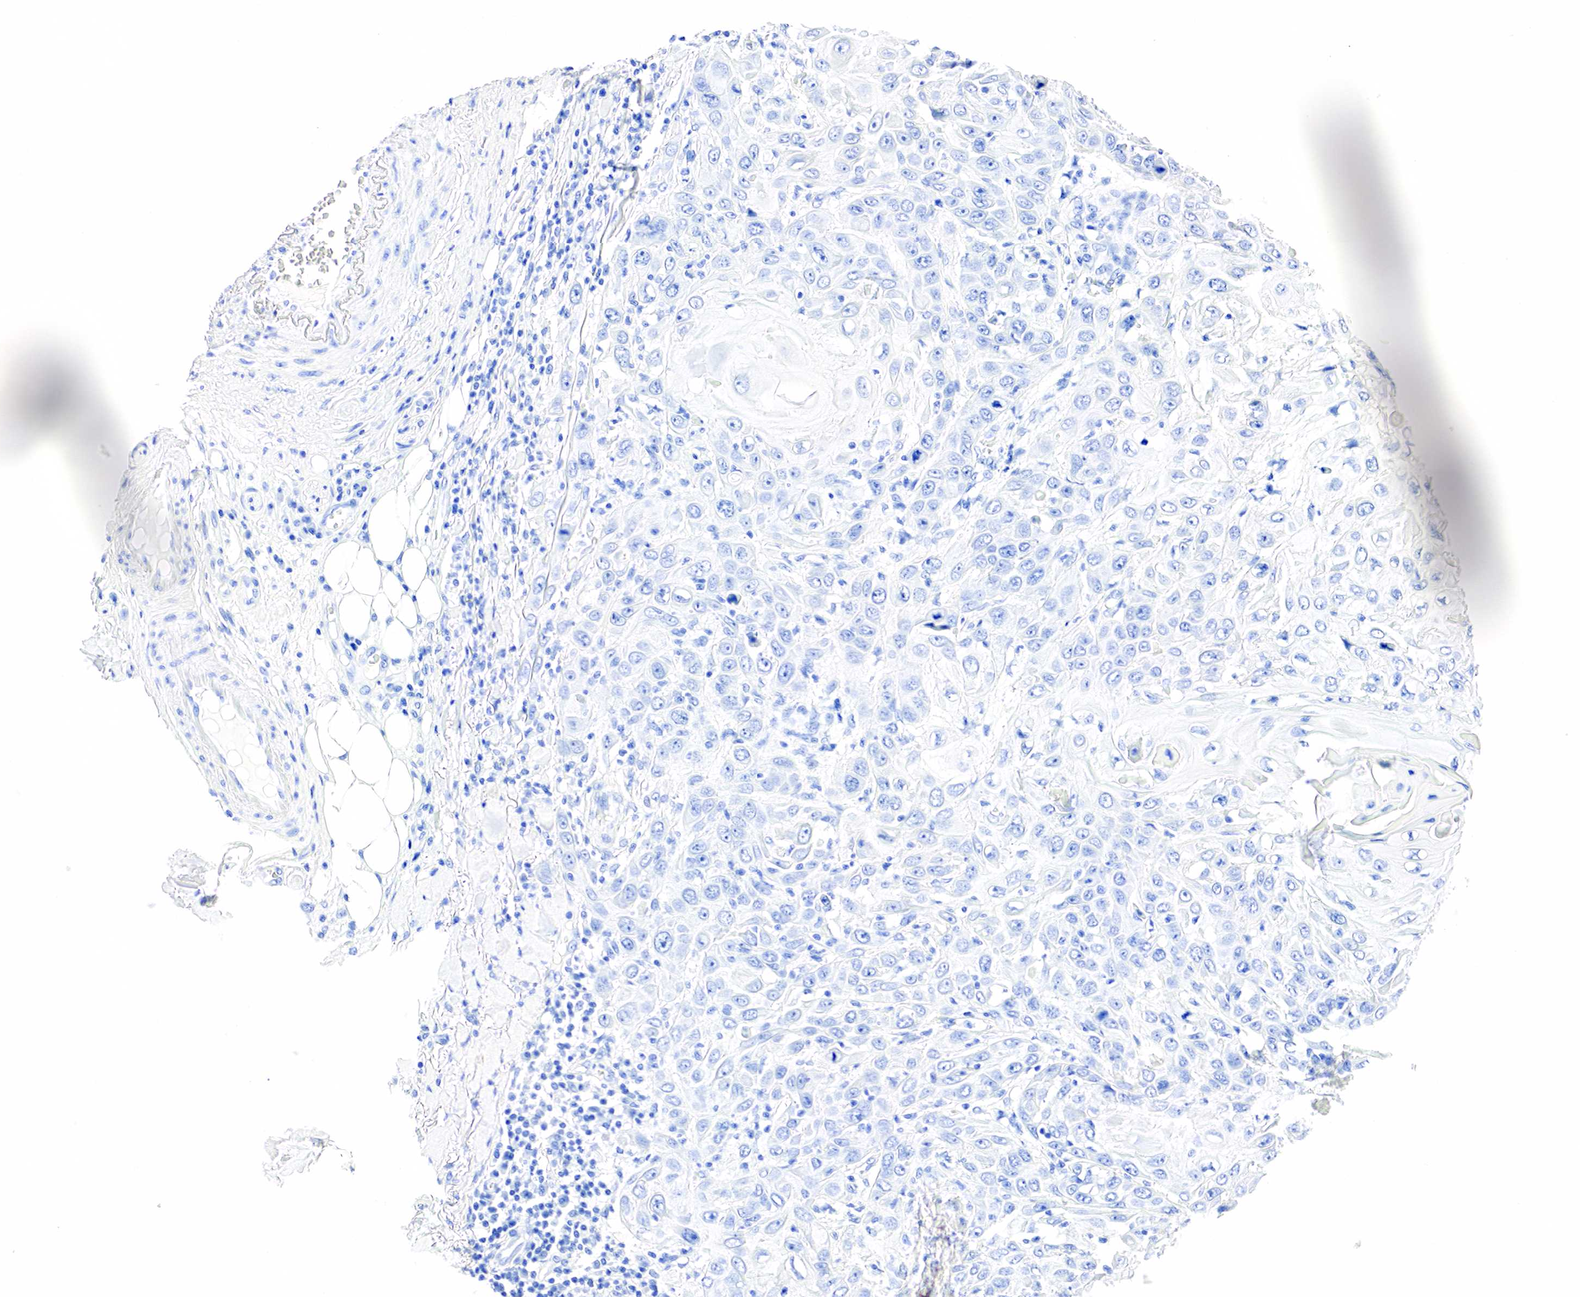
{"staining": {"intensity": "negative", "quantity": "none", "location": "none"}, "tissue": "skin cancer", "cell_type": "Tumor cells", "image_type": "cancer", "snomed": [{"axis": "morphology", "description": "Squamous cell carcinoma, NOS"}, {"axis": "topography", "description": "Skin"}], "caption": "Immunohistochemical staining of human skin cancer (squamous cell carcinoma) shows no significant positivity in tumor cells.", "gene": "PTH", "patient": {"sex": "male", "age": 84}}